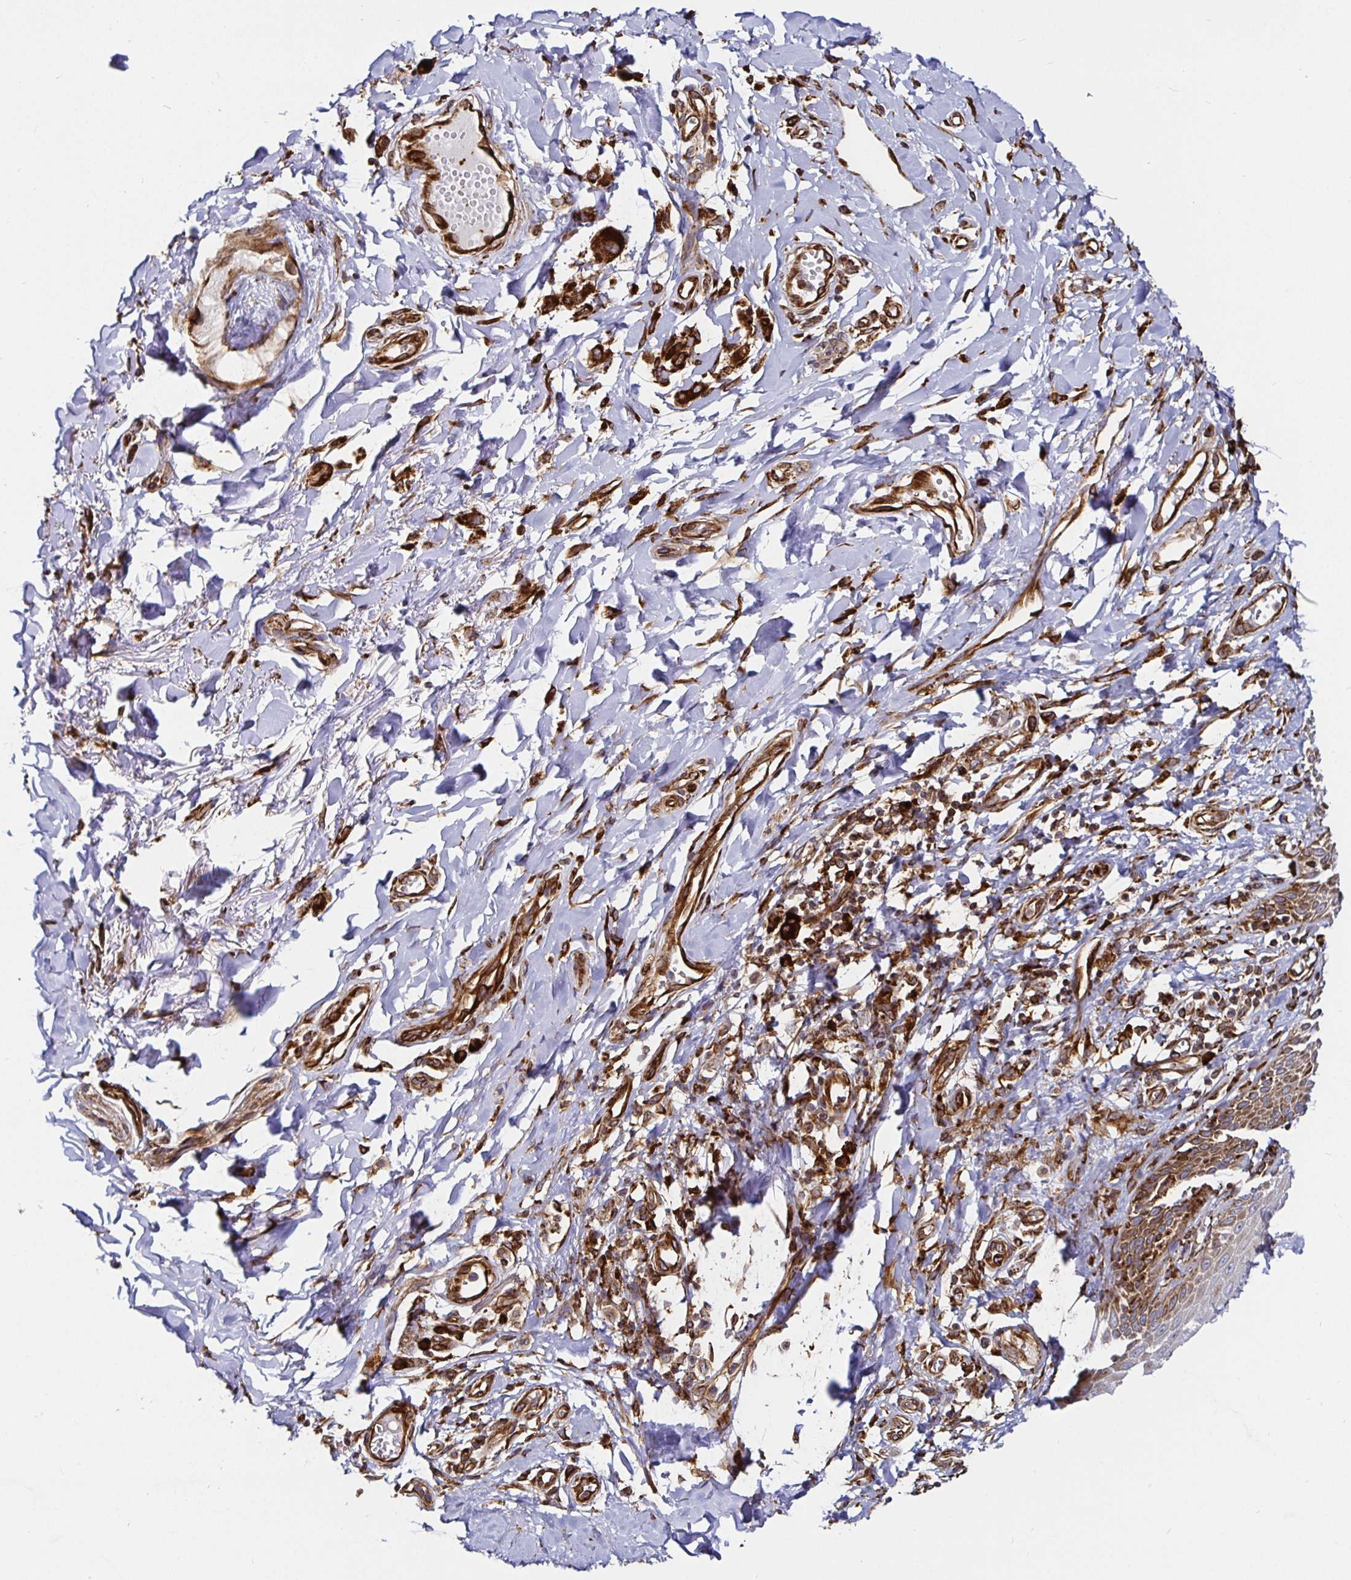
{"staining": {"intensity": "strong", "quantity": ">75%", "location": "cytoplasmic/membranous"}, "tissue": "skin", "cell_type": "Epidermal cells", "image_type": "normal", "snomed": [{"axis": "morphology", "description": "Normal tissue, NOS"}, {"axis": "topography", "description": "Anal"}, {"axis": "topography", "description": "Peripheral nerve tissue"}], "caption": "Epidermal cells display strong cytoplasmic/membranous expression in approximately >75% of cells in unremarkable skin. (IHC, brightfield microscopy, high magnification).", "gene": "SMYD3", "patient": {"sex": "male", "age": 78}}